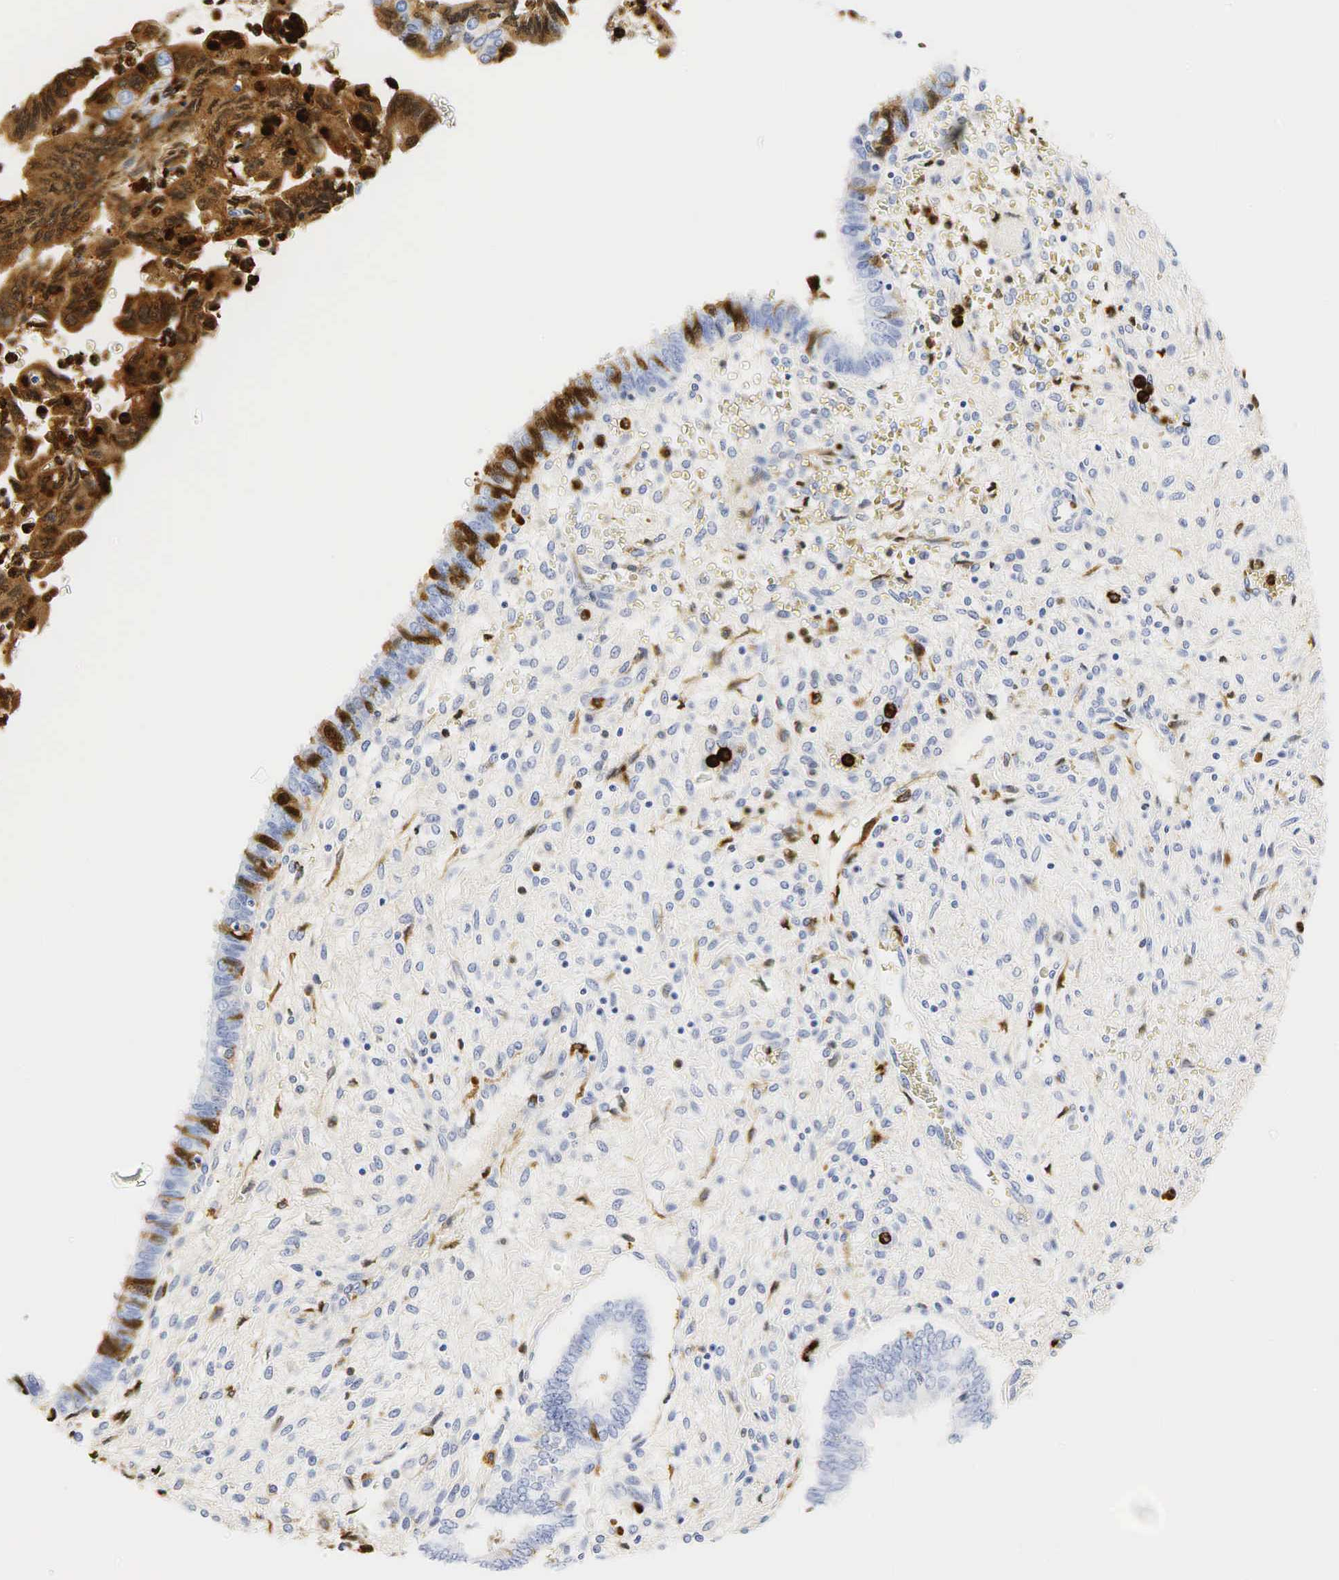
{"staining": {"intensity": "weak", "quantity": "25%-75%", "location": "cytoplasmic/membranous"}, "tissue": "cervical cancer", "cell_type": "Tumor cells", "image_type": "cancer", "snomed": [{"axis": "morphology", "description": "Normal tissue, NOS"}, {"axis": "morphology", "description": "Adenocarcinoma, NOS"}, {"axis": "topography", "description": "Cervix"}], "caption": "Weak cytoplasmic/membranous staining for a protein is seen in about 25%-75% of tumor cells of cervical cancer using IHC.", "gene": "LYZ", "patient": {"sex": "female", "age": 34}}